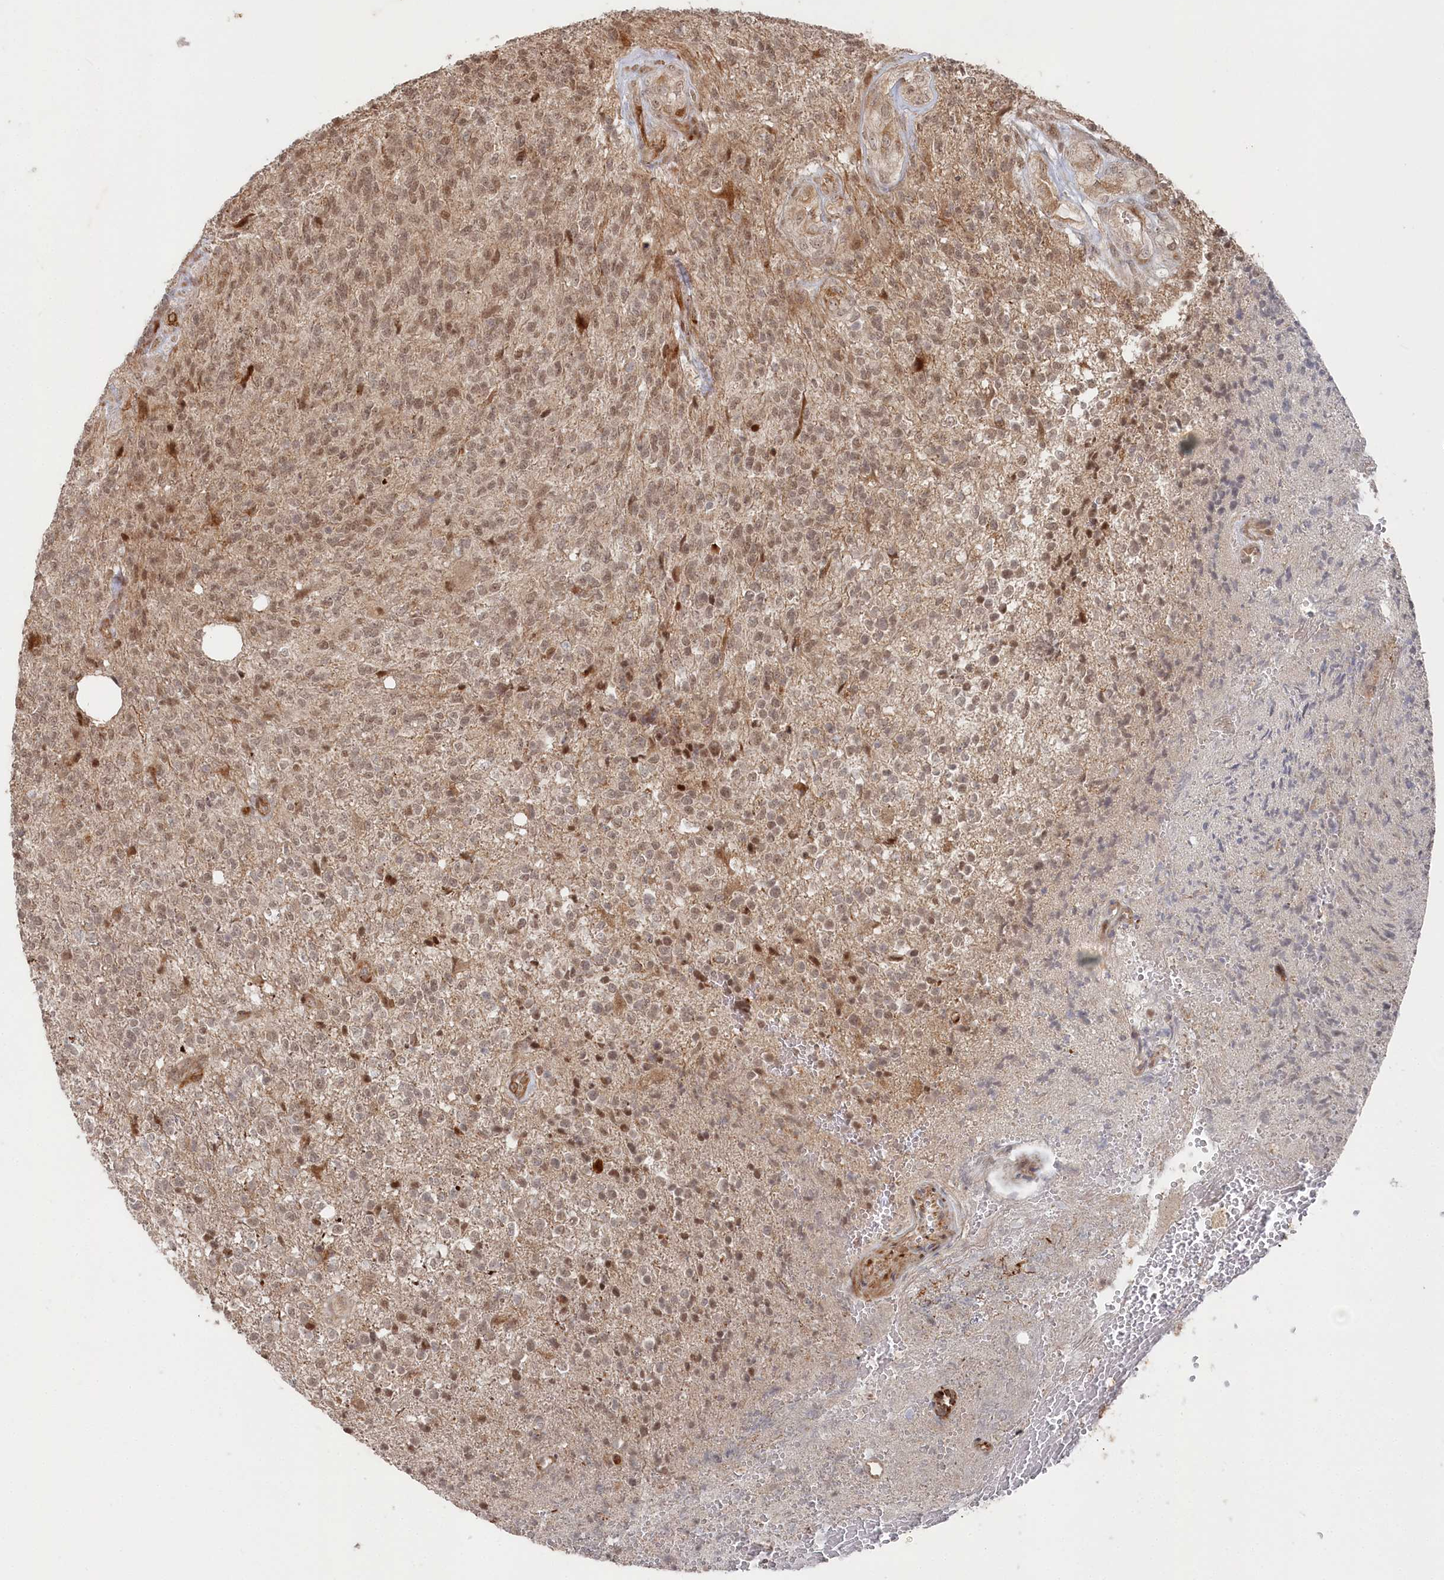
{"staining": {"intensity": "moderate", "quantity": ">75%", "location": "nuclear"}, "tissue": "glioma", "cell_type": "Tumor cells", "image_type": "cancer", "snomed": [{"axis": "morphology", "description": "Glioma, malignant, High grade"}, {"axis": "topography", "description": "Brain"}], "caption": "Approximately >75% of tumor cells in malignant high-grade glioma demonstrate moderate nuclear protein positivity as visualized by brown immunohistochemical staining.", "gene": "POLR3A", "patient": {"sex": "male", "age": 56}}